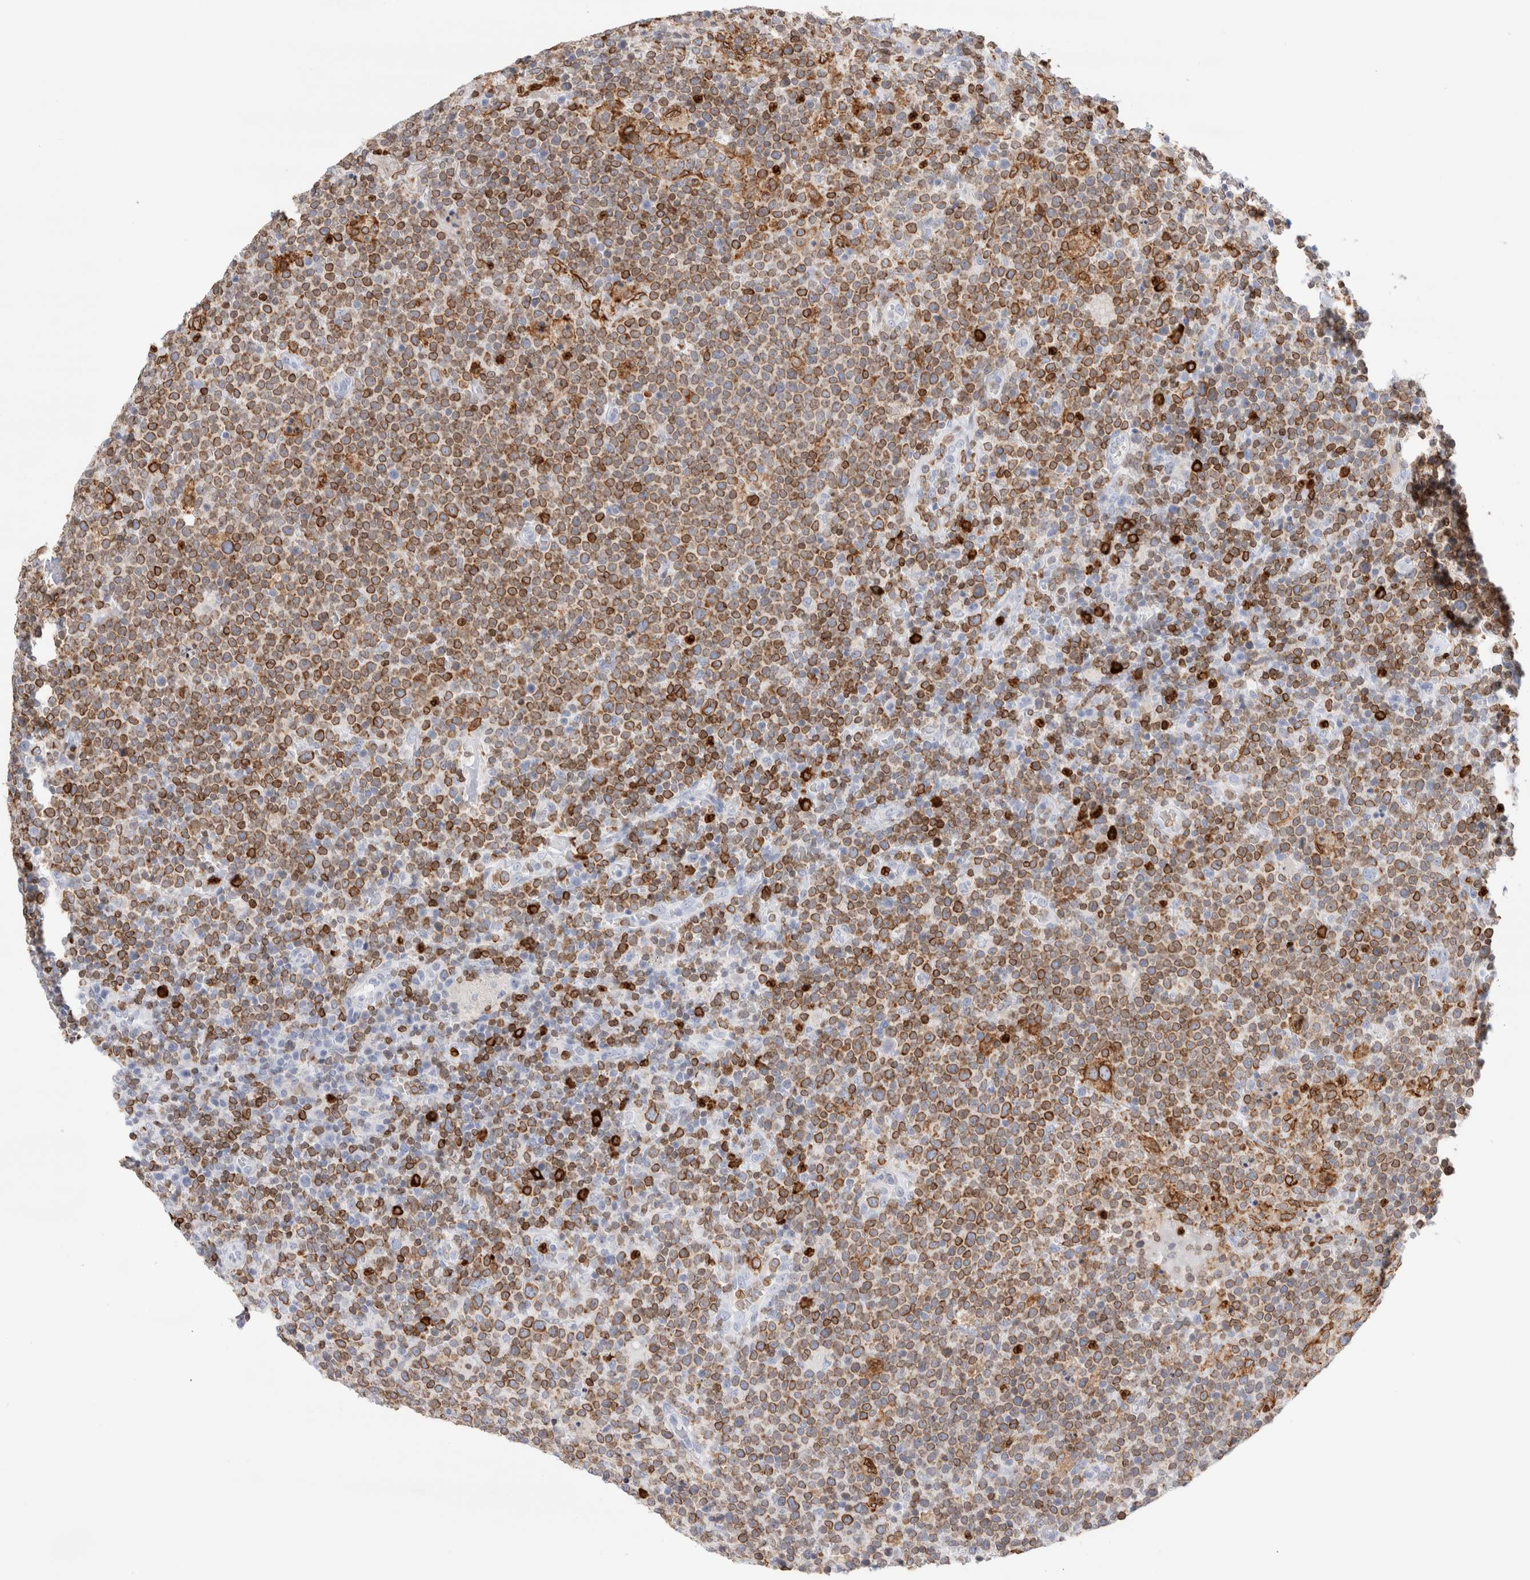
{"staining": {"intensity": "moderate", "quantity": ">75%", "location": "cytoplasmic/membranous"}, "tissue": "lymphoma", "cell_type": "Tumor cells", "image_type": "cancer", "snomed": [{"axis": "morphology", "description": "Malignant lymphoma, non-Hodgkin's type, High grade"}, {"axis": "topography", "description": "Lymph node"}], "caption": "IHC histopathology image of human malignant lymphoma, non-Hodgkin's type (high-grade) stained for a protein (brown), which shows medium levels of moderate cytoplasmic/membranous staining in about >75% of tumor cells.", "gene": "ALOX5AP", "patient": {"sex": "male", "age": 61}}